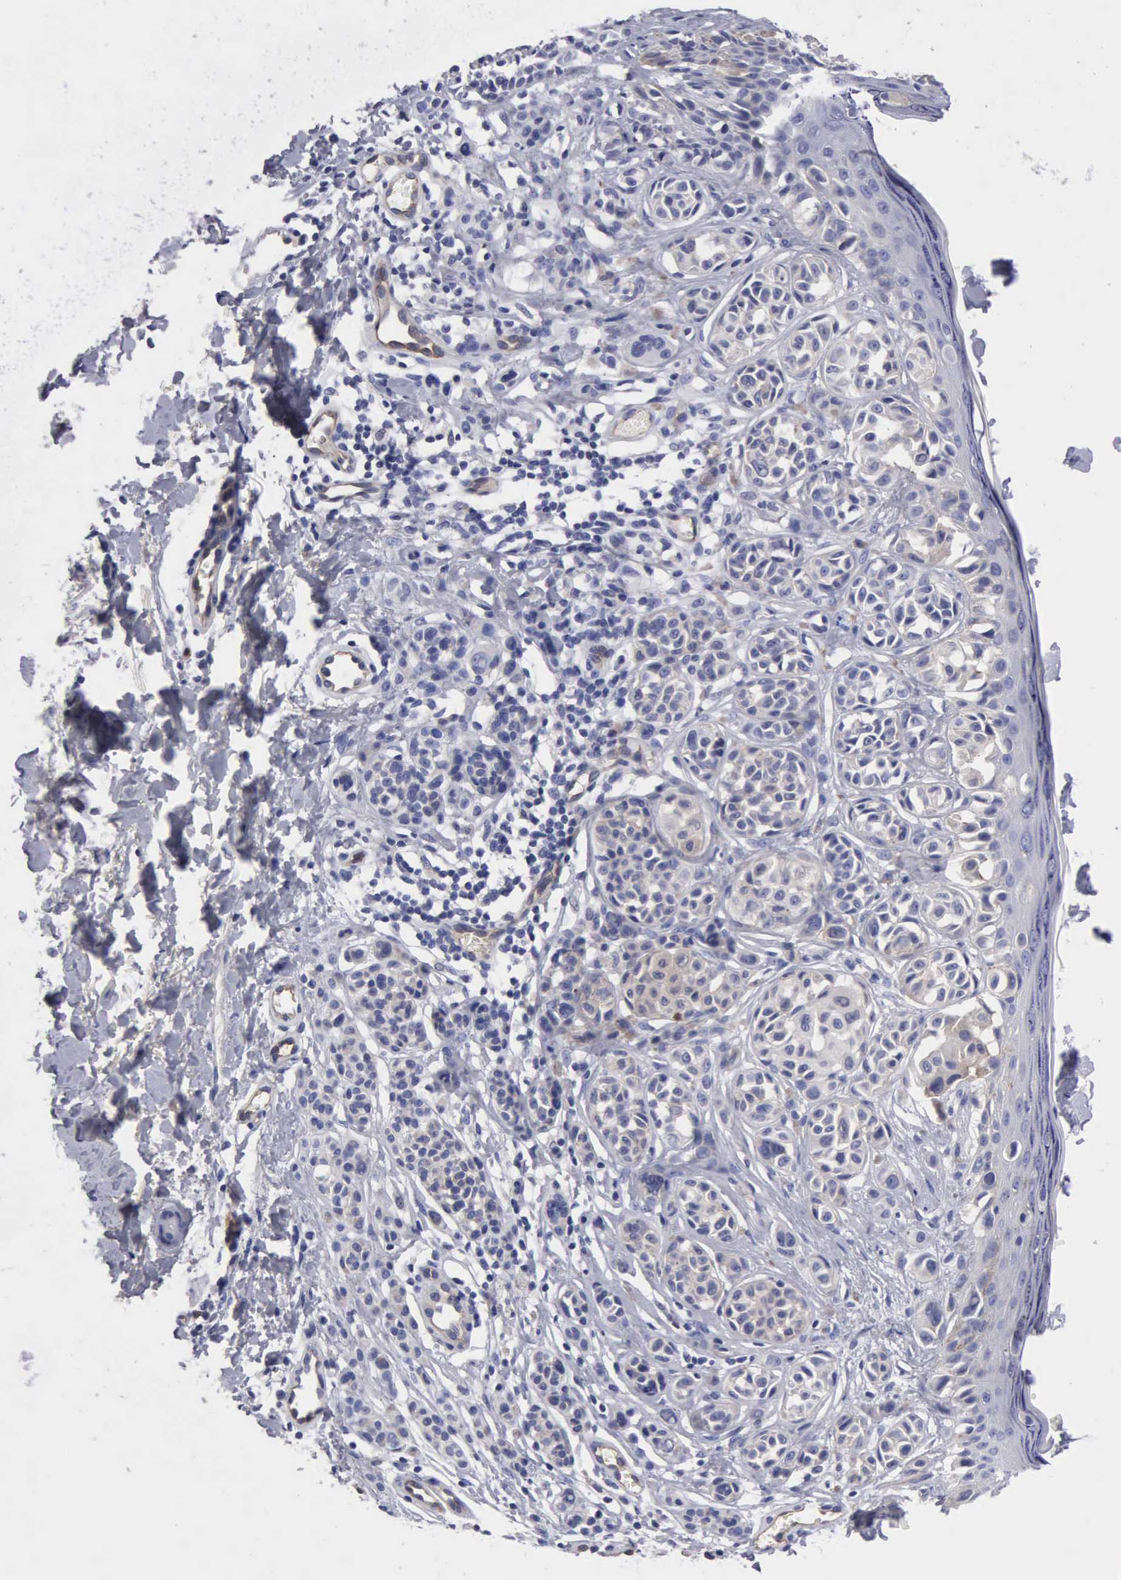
{"staining": {"intensity": "weak", "quantity": "<25%", "location": "cytoplasmic/membranous"}, "tissue": "melanoma", "cell_type": "Tumor cells", "image_type": "cancer", "snomed": [{"axis": "morphology", "description": "Malignant melanoma, NOS"}, {"axis": "topography", "description": "Skin"}], "caption": "There is no significant staining in tumor cells of melanoma. Nuclei are stained in blue.", "gene": "RDX", "patient": {"sex": "male", "age": 40}}